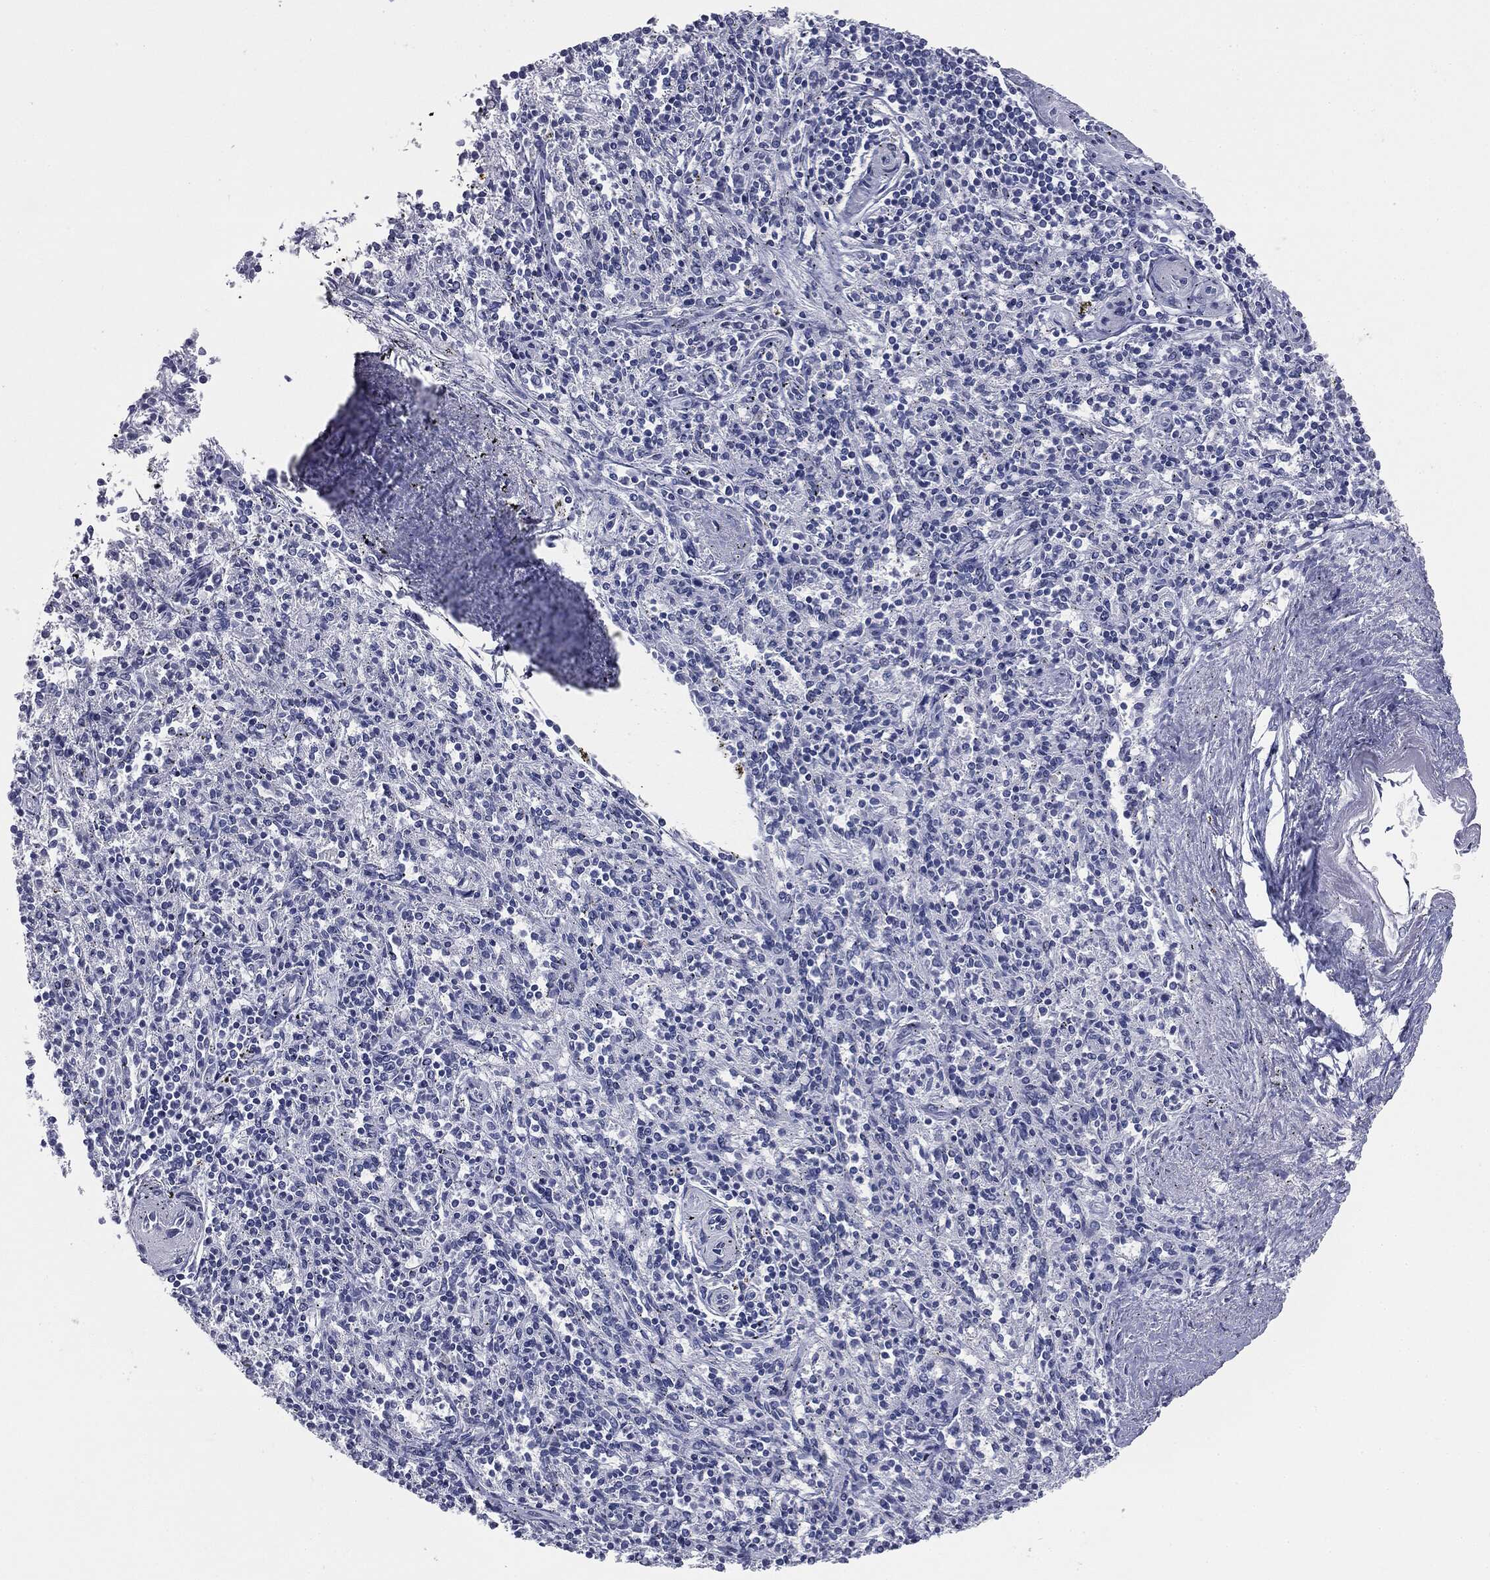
{"staining": {"intensity": "negative", "quantity": "none", "location": "none"}, "tissue": "spleen", "cell_type": "Cells in red pulp", "image_type": "normal", "snomed": [{"axis": "morphology", "description": "Normal tissue, NOS"}, {"axis": "topography", "description": "Spleen"}], "caption": "DAB (3,3'-diaminobenzidine) immunohistochemical staining of benign spleen shows no significant expression in cells in red pulp. (Stains: DAB immunohistochemistry (IHC) with hematoxylin counter stain, Microscopy: brightfield microscopy at high magnification).", "gene": "ATP2A1", "patient": {"sex": "male", "age": 69}}